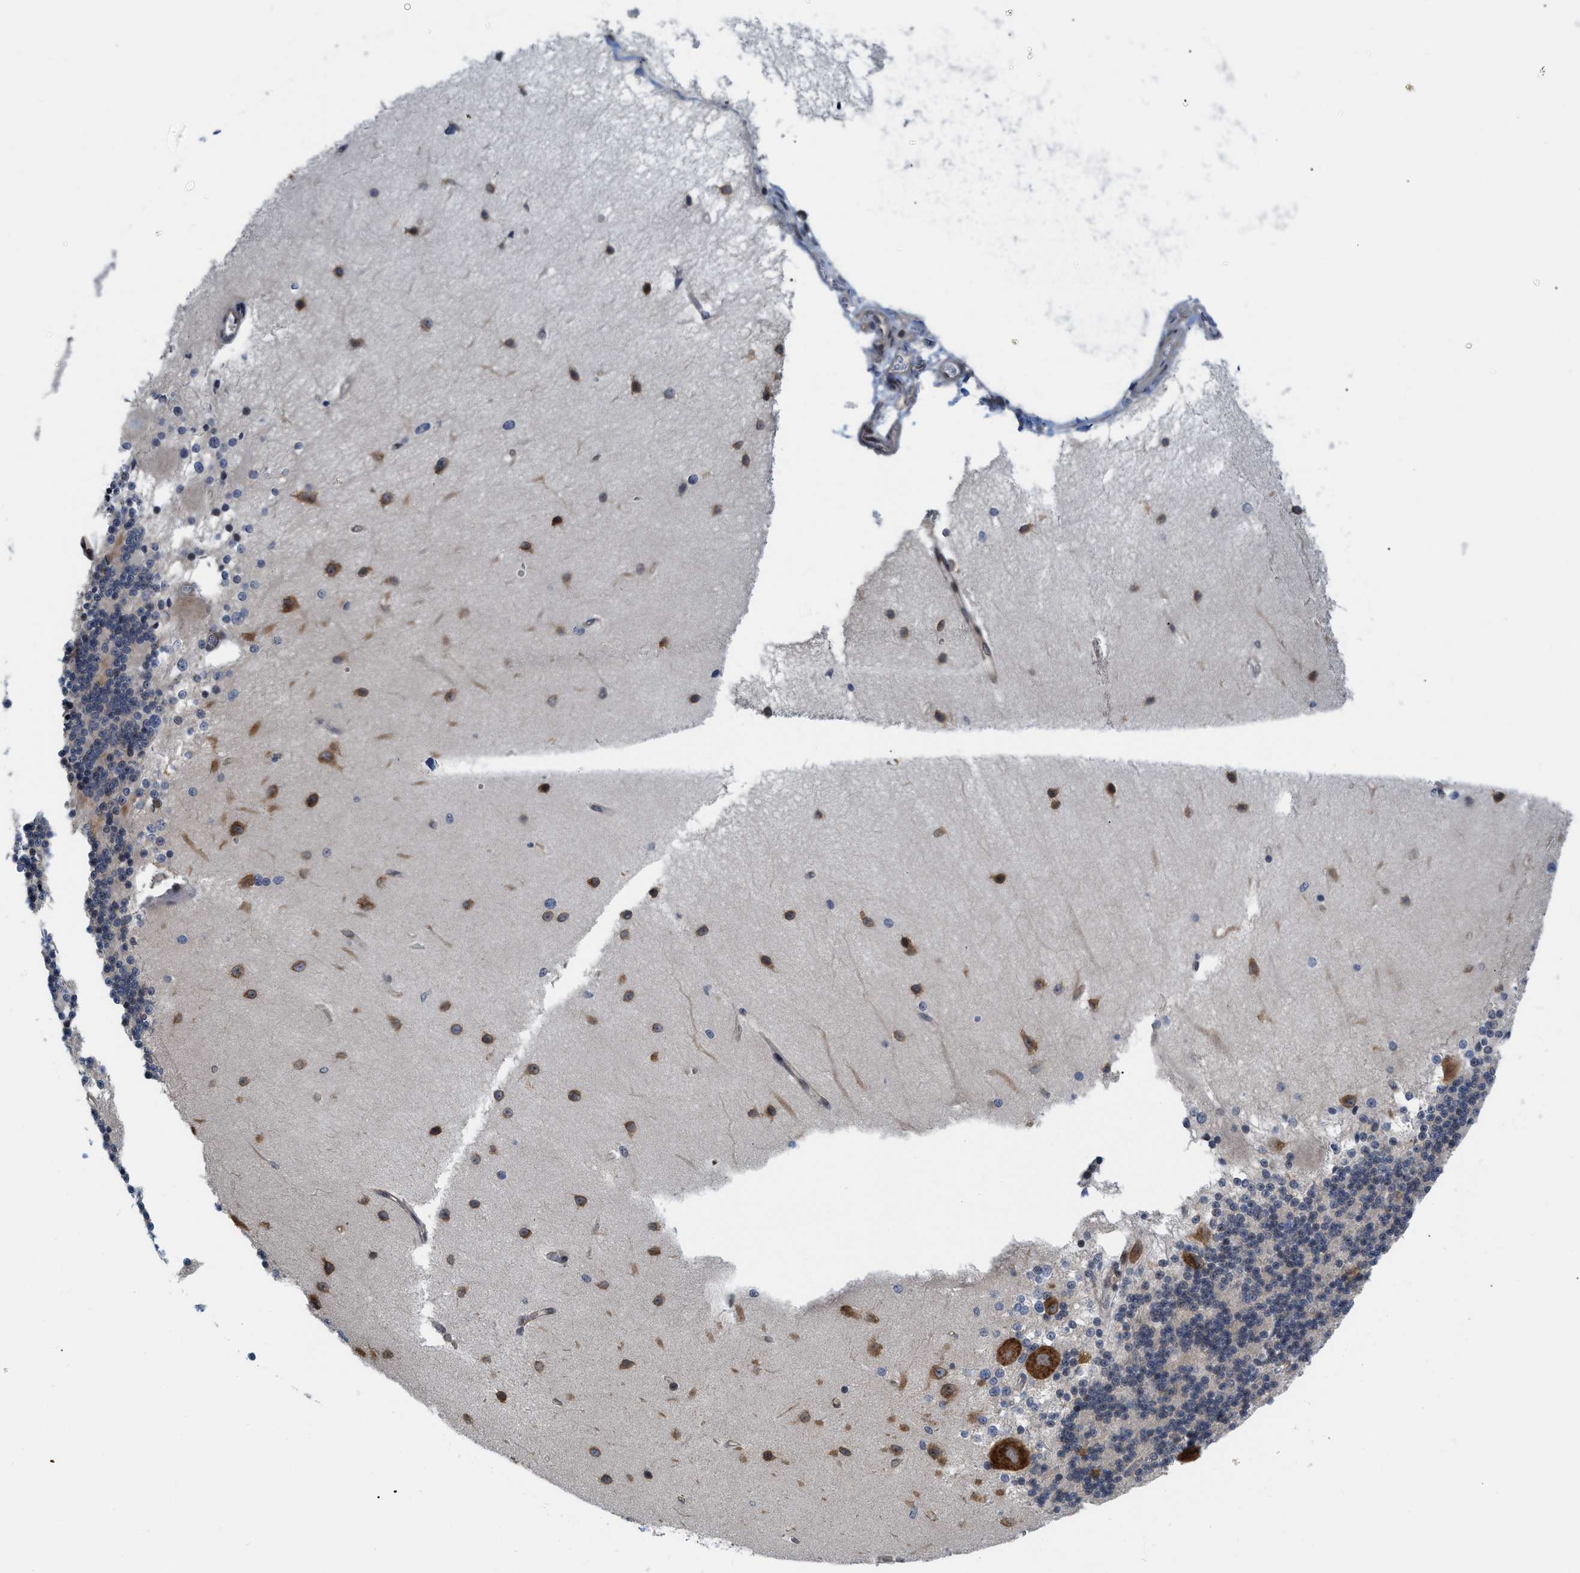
{"staining": {"intensity": "weak", "quantity": "25%-75%", "location": "cytoplasmic/membranous"}, "tissue": "cerebellum", "cell_type": "Cells in granular layer", "image_type": "normal", "snomed": [{"axis": "morphology", "description": "Normal tissue, NOS"}, {"axis": "topography", "description": "Cerebellum"}], "caption": "Human cerebellum stained for a protein (brown) demonstrates weak cytoplasmic/membranous positive positivity in about 25%-75% of cells in granular layer.", "gene": "GPRASP2", "patient": {"sex": "female", "age": 54}}